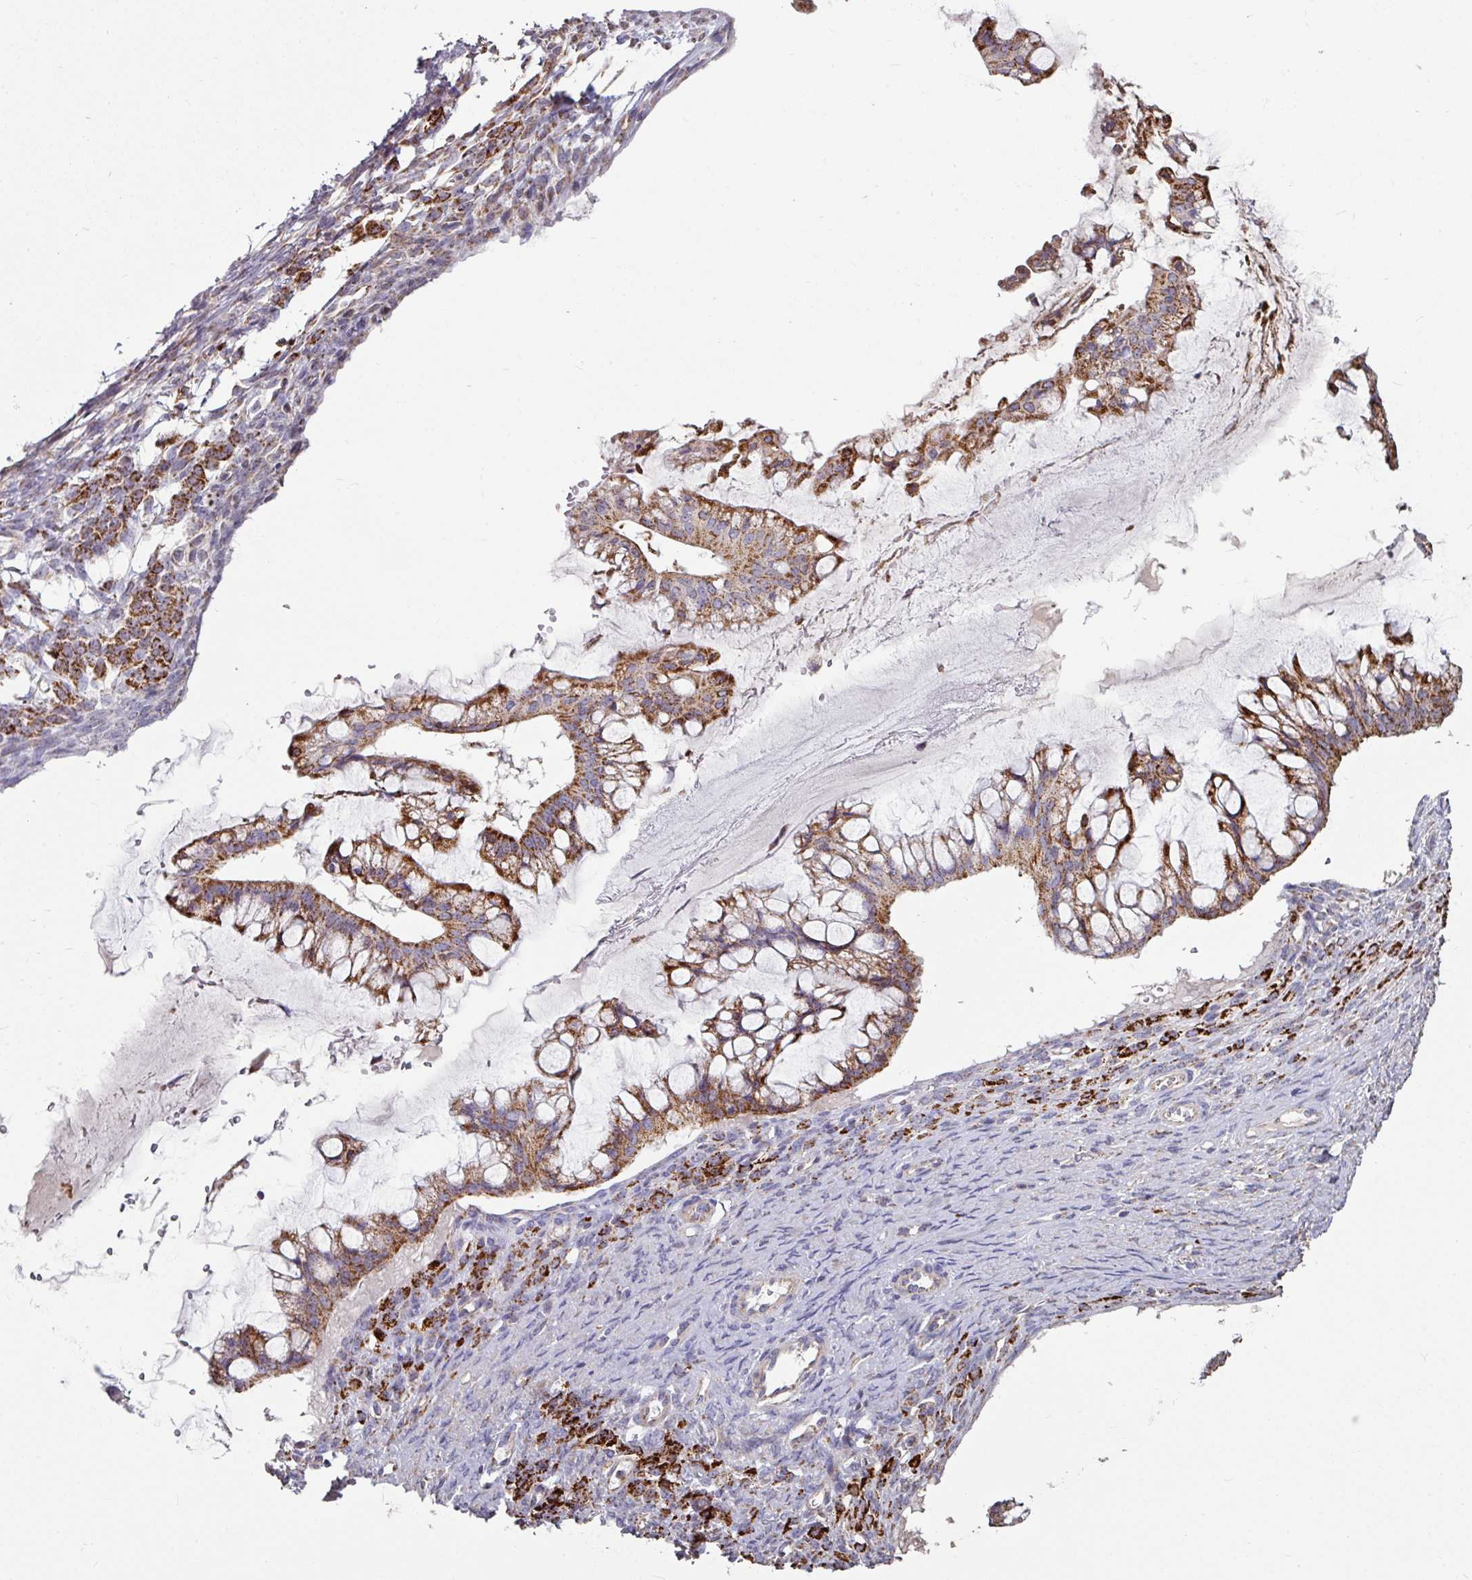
{"staining": {"intensity": "strong", "quantity": ">75%", "location": "cytoplasmic/membranous"}, "tissue": "ovarian cancer", "cell_type": "Tumor cells", "image_type": "cancer", "snomed": [{"axis": "morphology", "description": "Cystadenocarcinoma, mucinous, NOS"}, {"axis": "topography", "description": "Ovary"}], "caption": "Protein expression analysis of ovarian mucinous cystadenocarcinoma exhibits strong cytoplasmic/membranous expression in about >75% of tumor cells.", "gene": "OR2D3", "patient": {"sex": "female", "age": 73}}